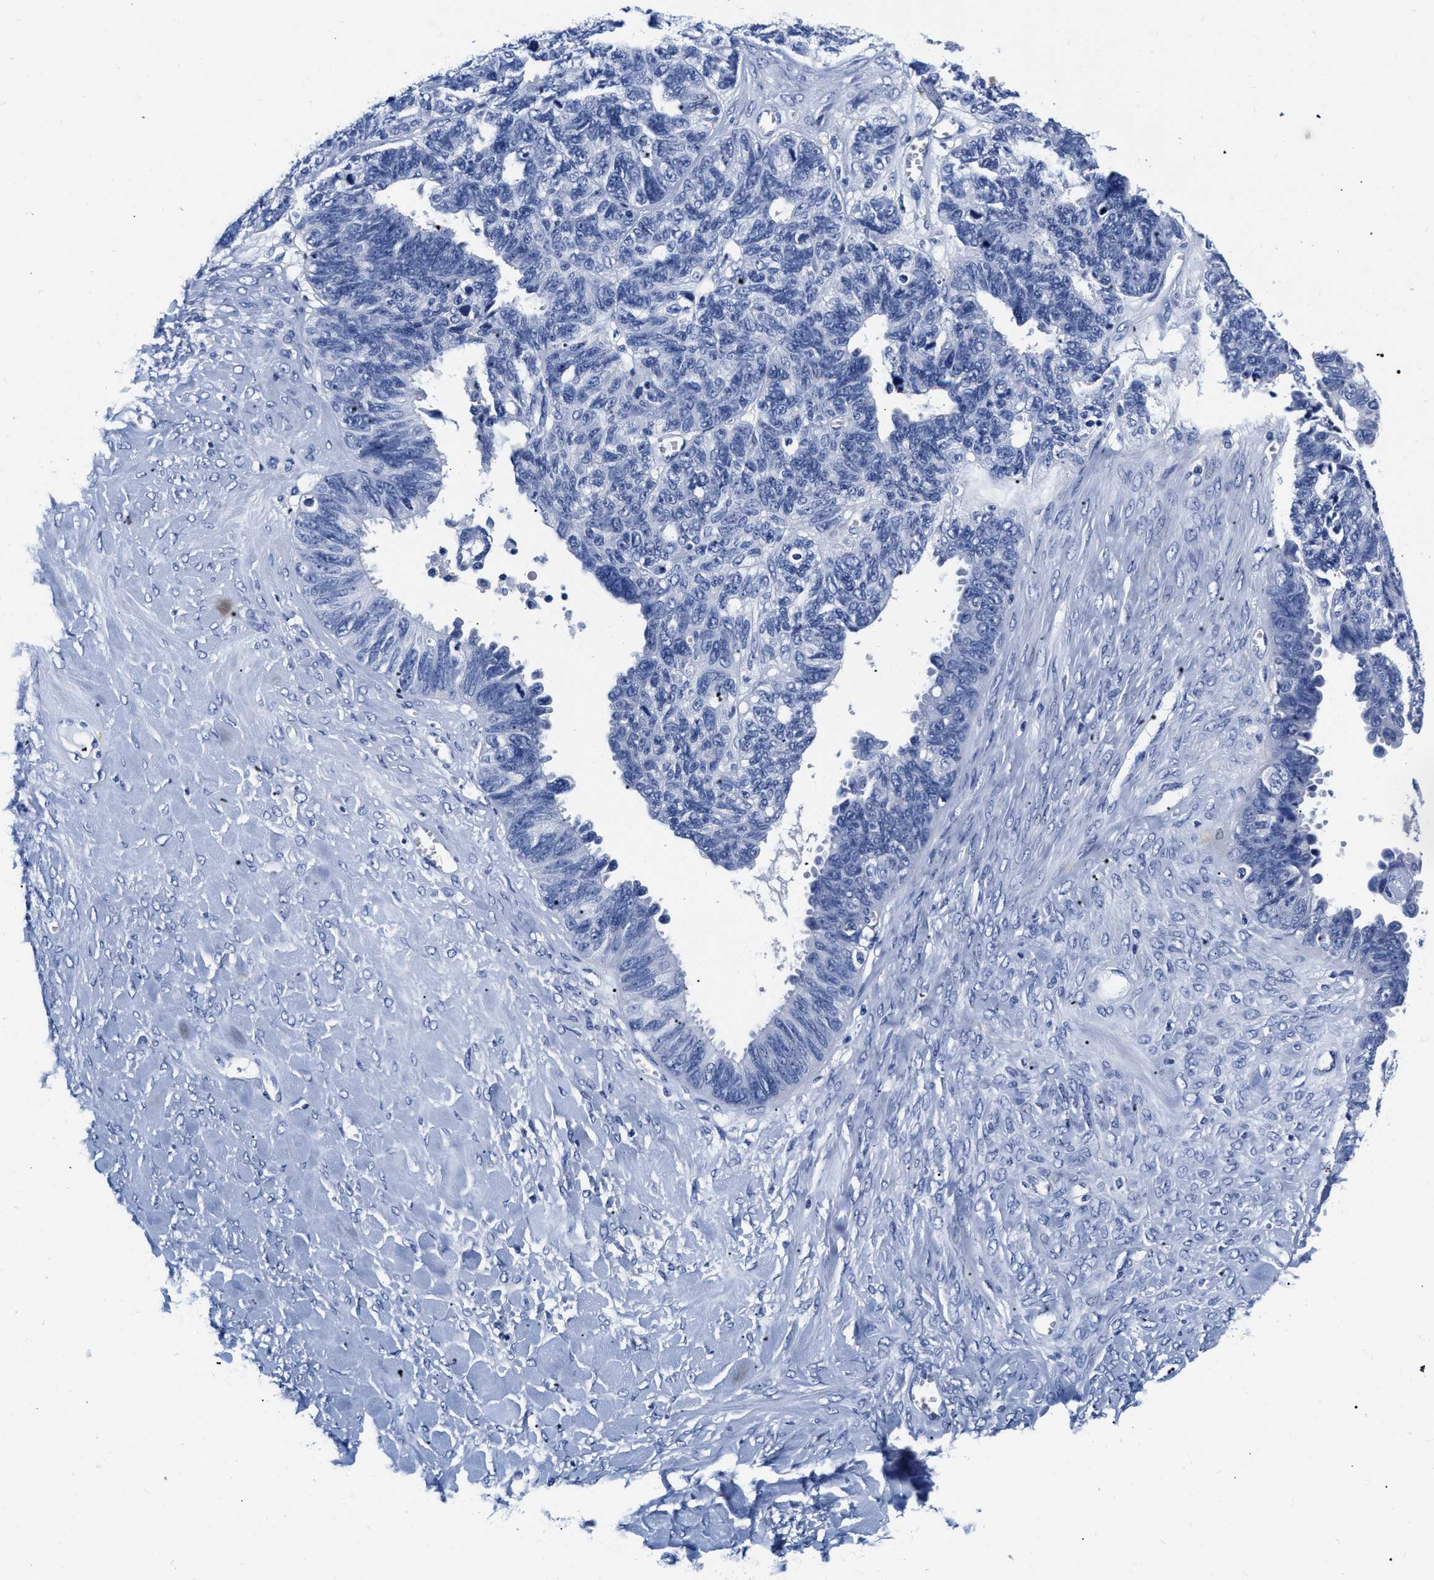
{"staining": {"intensity": "negative", "quantity": "none", "location": "none"}, "tissue": "ovarian cancer", "cell_type": "Tumor cells", "image_type": "cancer", "snomed": [{"axis": "morphology", "description": "Cystadenocarcinoma, serous, NOS"}, {"axis": "topography", "description": "Ovary"}], "caption": "High power microscopy image of an immunohistochemistry histopathology image of ovarian cancer (serous cystadenocarcinoma), revealing no significant staining in tumor cells.", "gene": "CER1", "patient": {"sex": "female", "age": 79}}